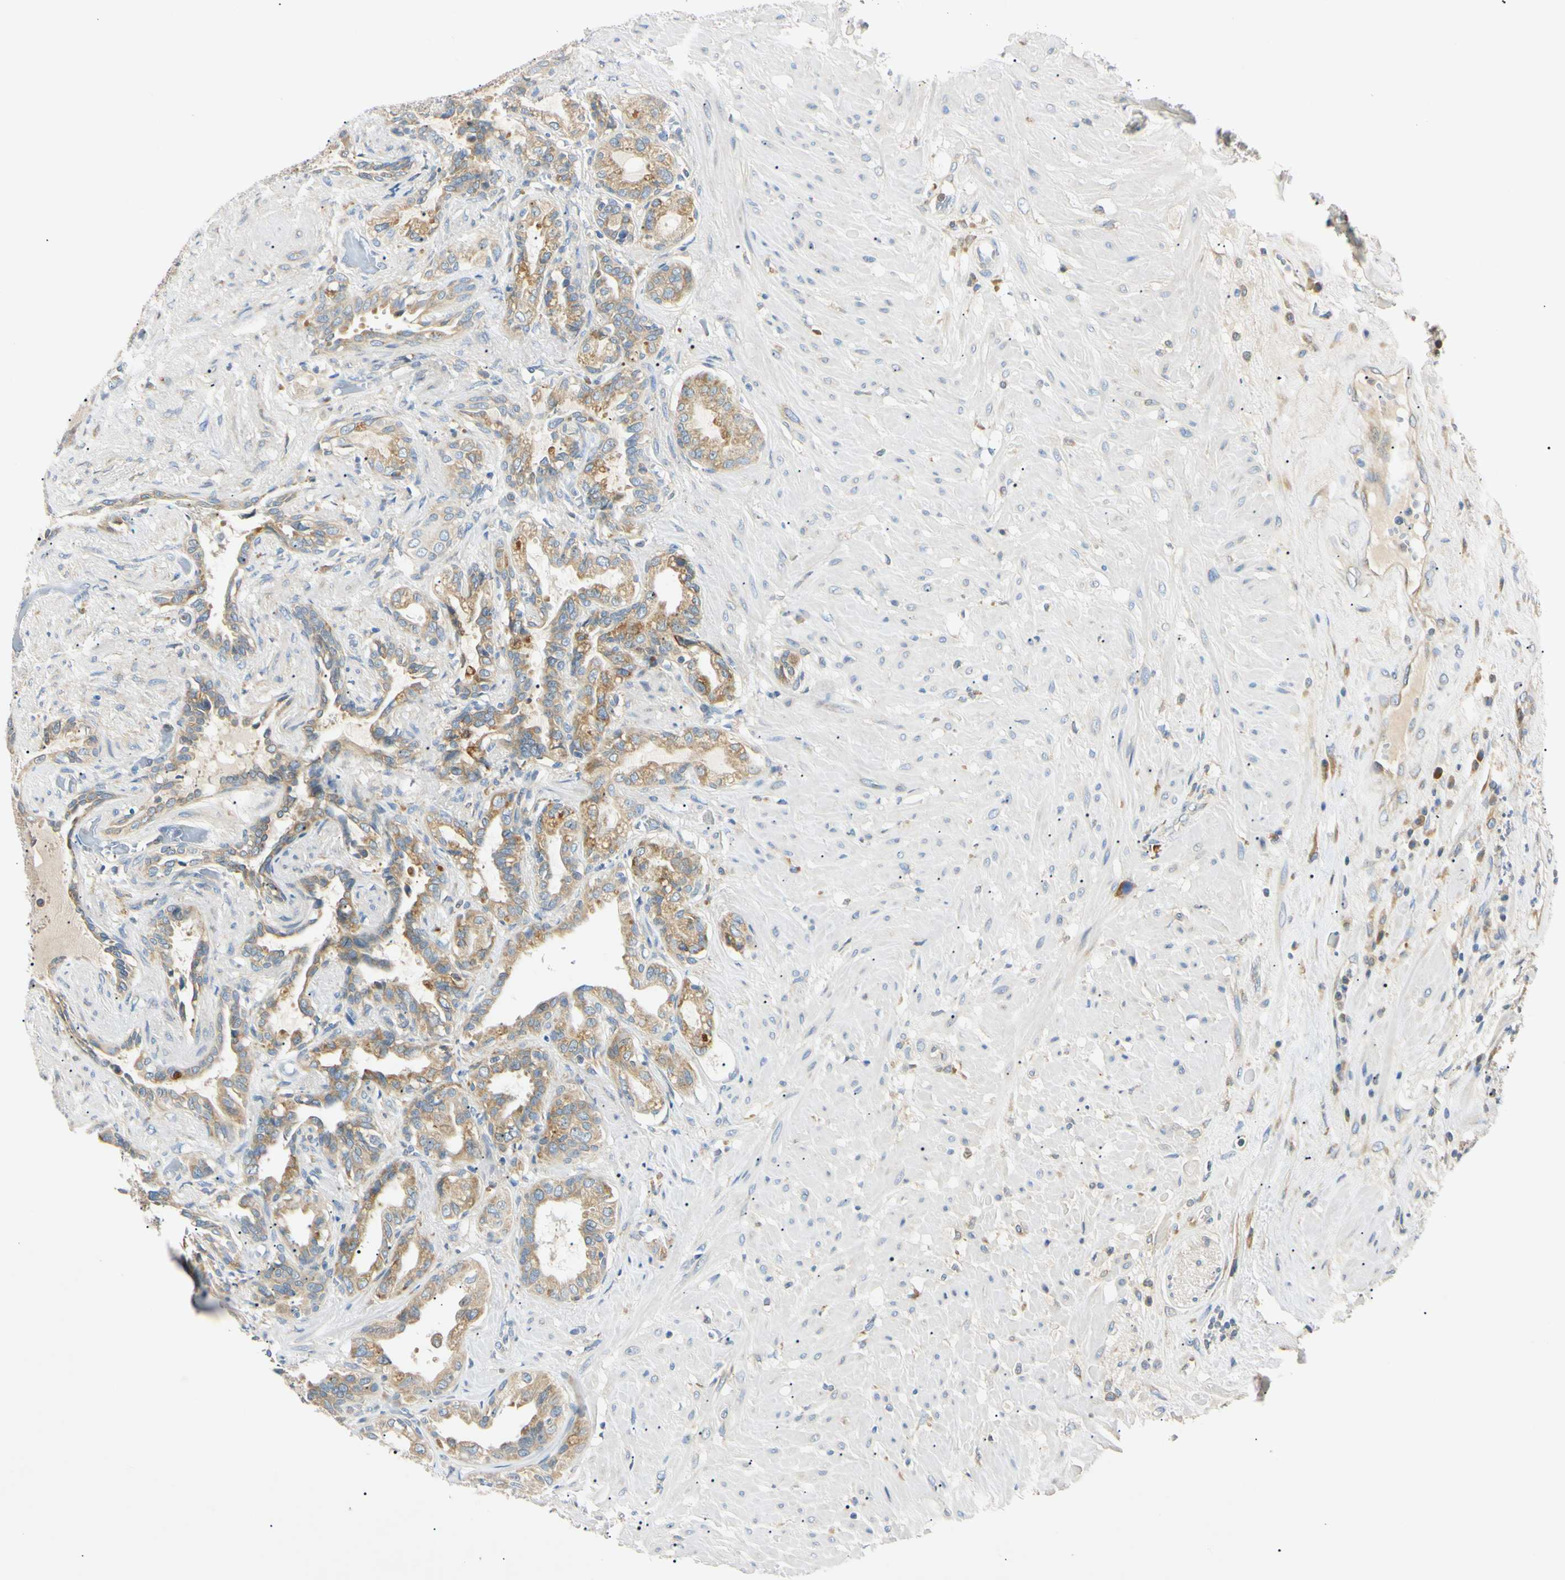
{"staining": {"intensity": "moderate", "quantity": ">75%", "location": "cytoplasmic/membranous"}, "tissue": "seminal vesicle", "cell_type": "Glandular cells", "image_type": "normal", "snomed": [{"axis": "morphology", "description": "Normal tissue, NOS"}, {"axis": "topography", "description": "Seminal veicle"}], "caption": "Immunohistochemistry micrograph of normal human seminal vesicle stained for a protein (brown), which reveals medium levels of moderate cytoplasmic/membranous positivity in about >75% of glandular cells.", "gene": "DNAJB12", "patient": {"sex": "male", "age": 61}}